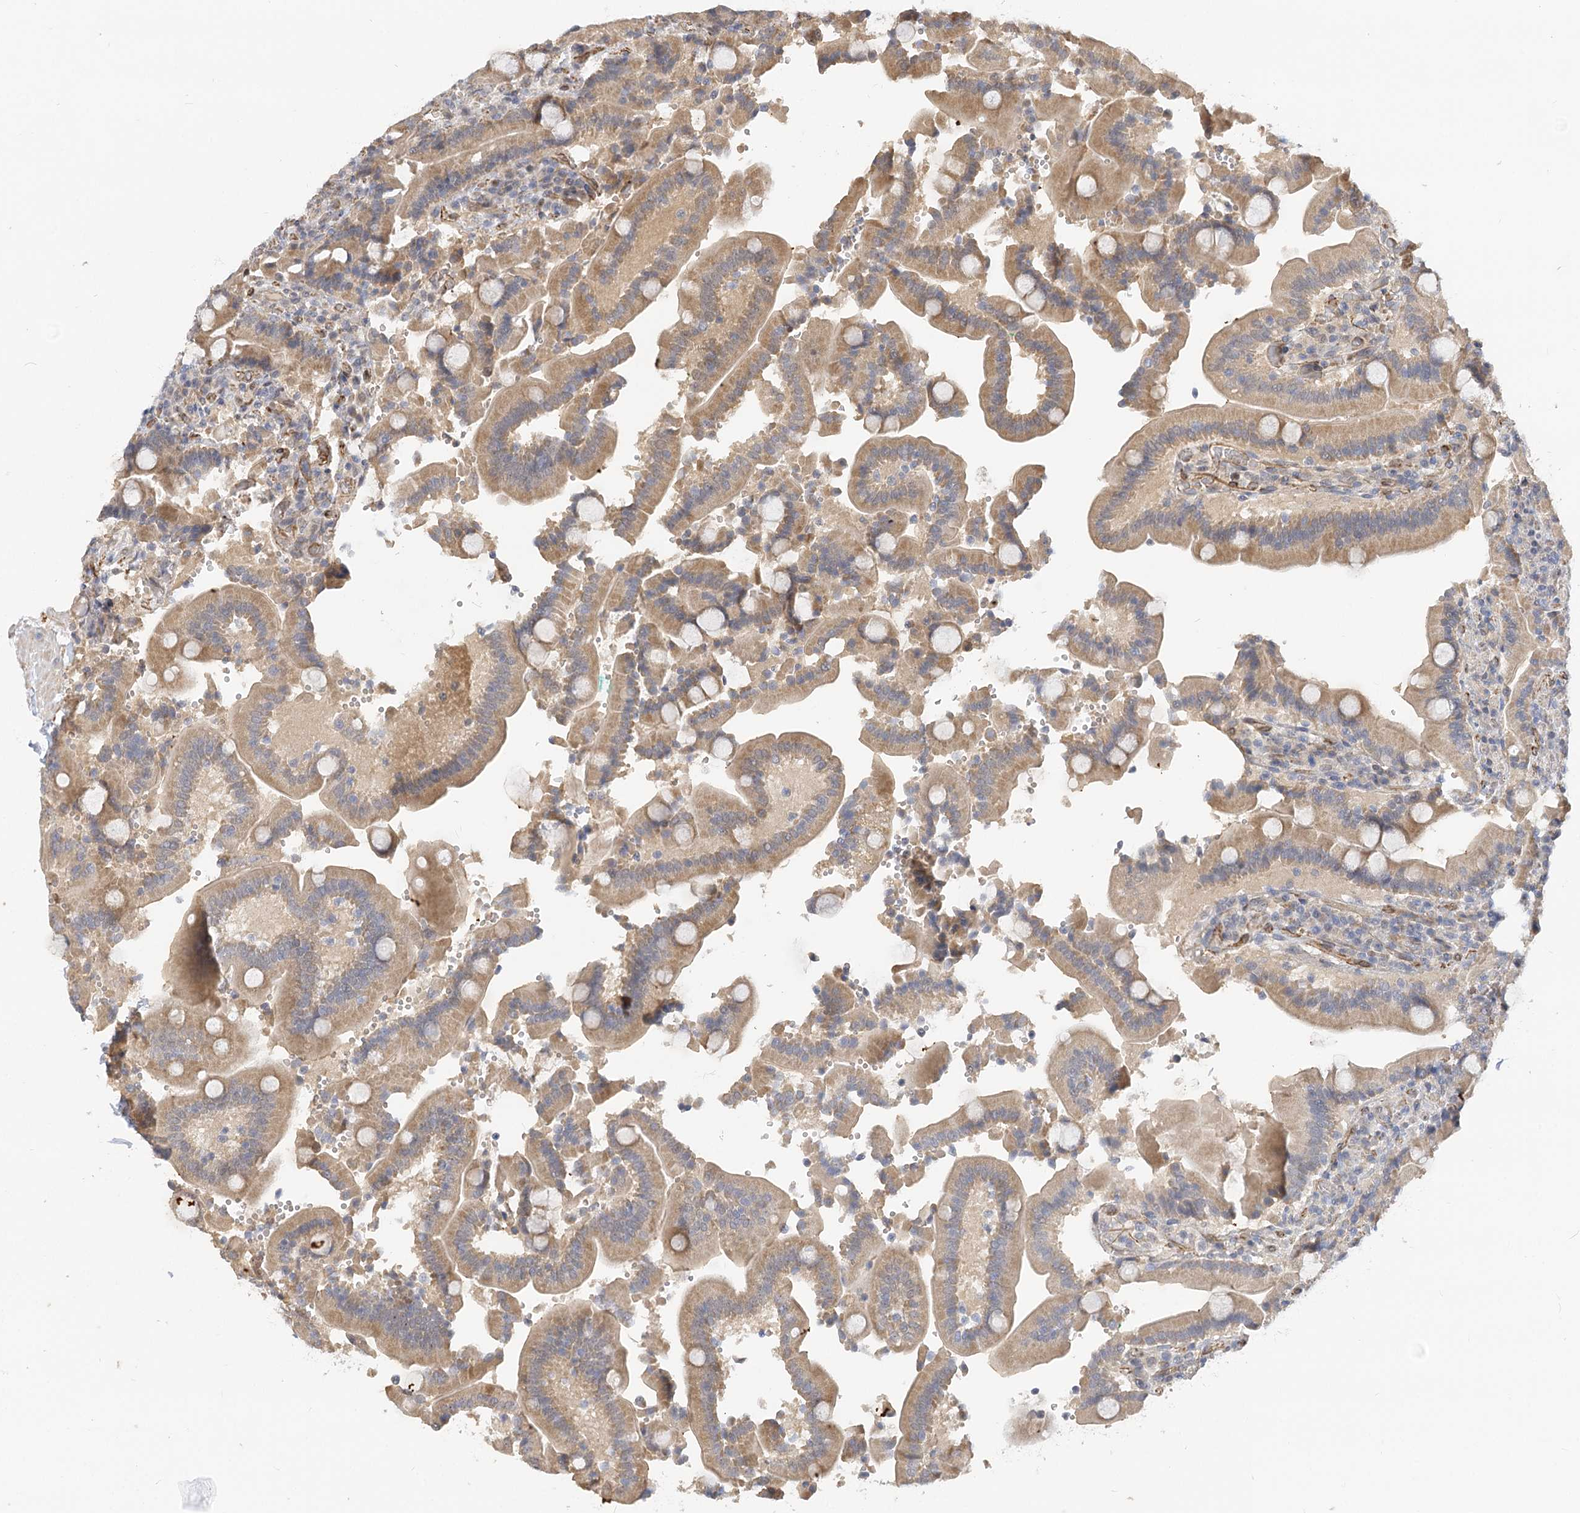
{"staining": {"intensity": "moderate", "quantity": ">75%", "location": "cytoplasmic/membranous"}, "tissue": "duodenum", "cell_type": "Glandular cells", "image_type": "normal", "snomed": [{"axis": "morphology", "description": "Normal tissue, NOS"}, {"axis": "topography", "description": "Duodenum"}], "caption": "High-magnification brightfield microscopy of benign duodenum stained with DAB (brown) and counterstained with hematoxylin (blue). glandular cells exhibit moderate cytoplasmic/membranous staining is seen in approximately>75% of cells. (IHC, brightfield microscopy, high magnification).", "gene": "NELL2", "patient": {"sex": "female", "age": 62}}